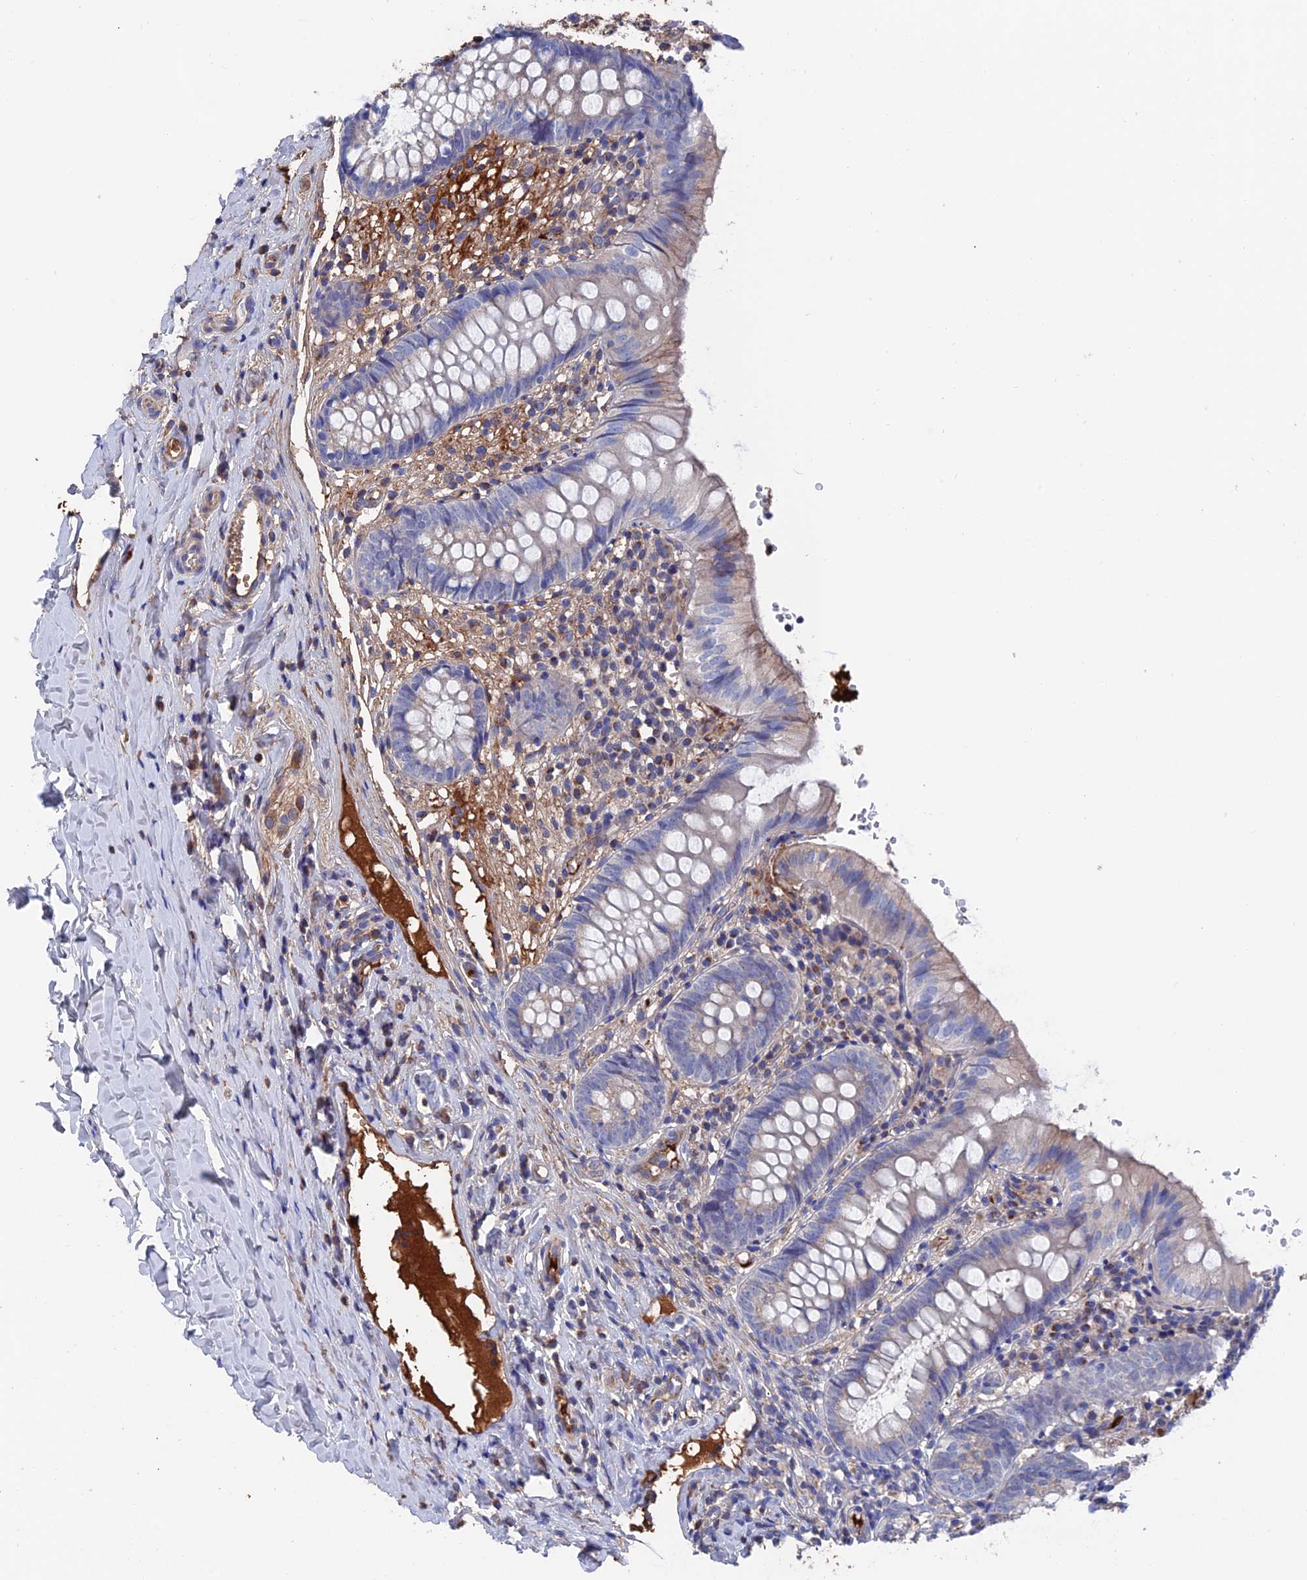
{"staining": {"intensity": "negative", "quantity": "none", "location": "none"}, "tissue": "appendix", "cell_type": "Glandular cells", "image_type": "normal", "snomed": [{"axis": "morphology", "description": "Normal tissue, NOS"}, {"axis": "topography", "description": "Appendix"}], "caption": "This photomicrograph is of unremarkable appendix stained with immunohistochemistry to label a protein in brown with the nuclei are counter-stained blue. There is no positivity in glandular cells. (Immunohistochemistry, brightfield microscopy, high magnification).", "gene": "HPF1", "patient": {"sex": "male", "age": 8}}